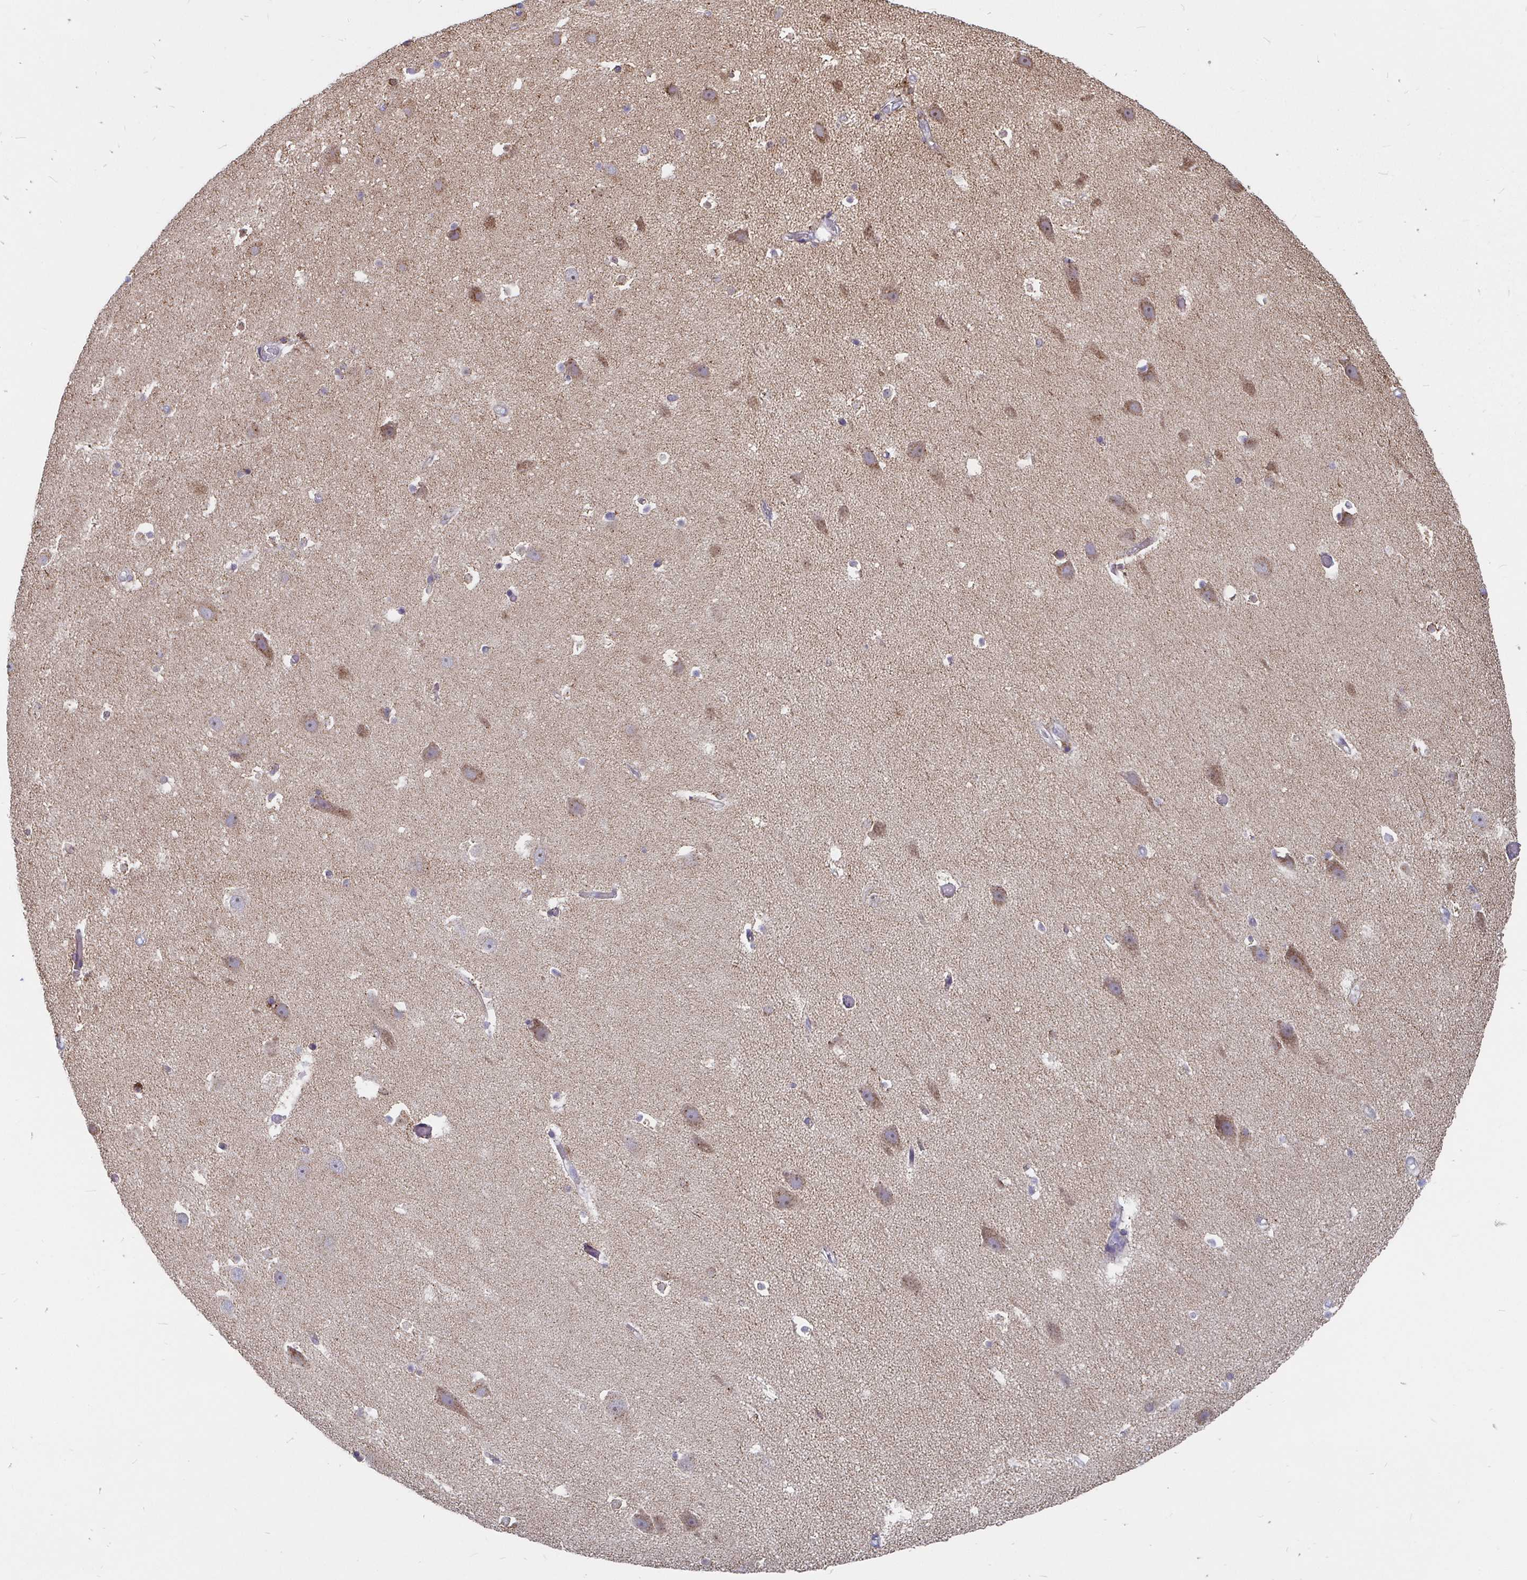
{"staining": {"intensity": "negative", "quantity": "none", "location": "none"}, "tissue": "hippocampus", "cell_type": "Glial cells", "image_type": "normal", "snomed": [{"axis": "morphology", "description": "Normal tissue, NOS"}, {"axis": "topography", "description": "Hippocampus"}], "caption": "Benign hippocampus was stained to show a protein in brown. There is no significant positivity in glial cells. (DAB (3,3'-diaminobenzidine) immunohistochemistry visualized using brightfield microscopy, high magnification).", "gene": "PDF", "patient": {"sex": "male", "age": 26}}